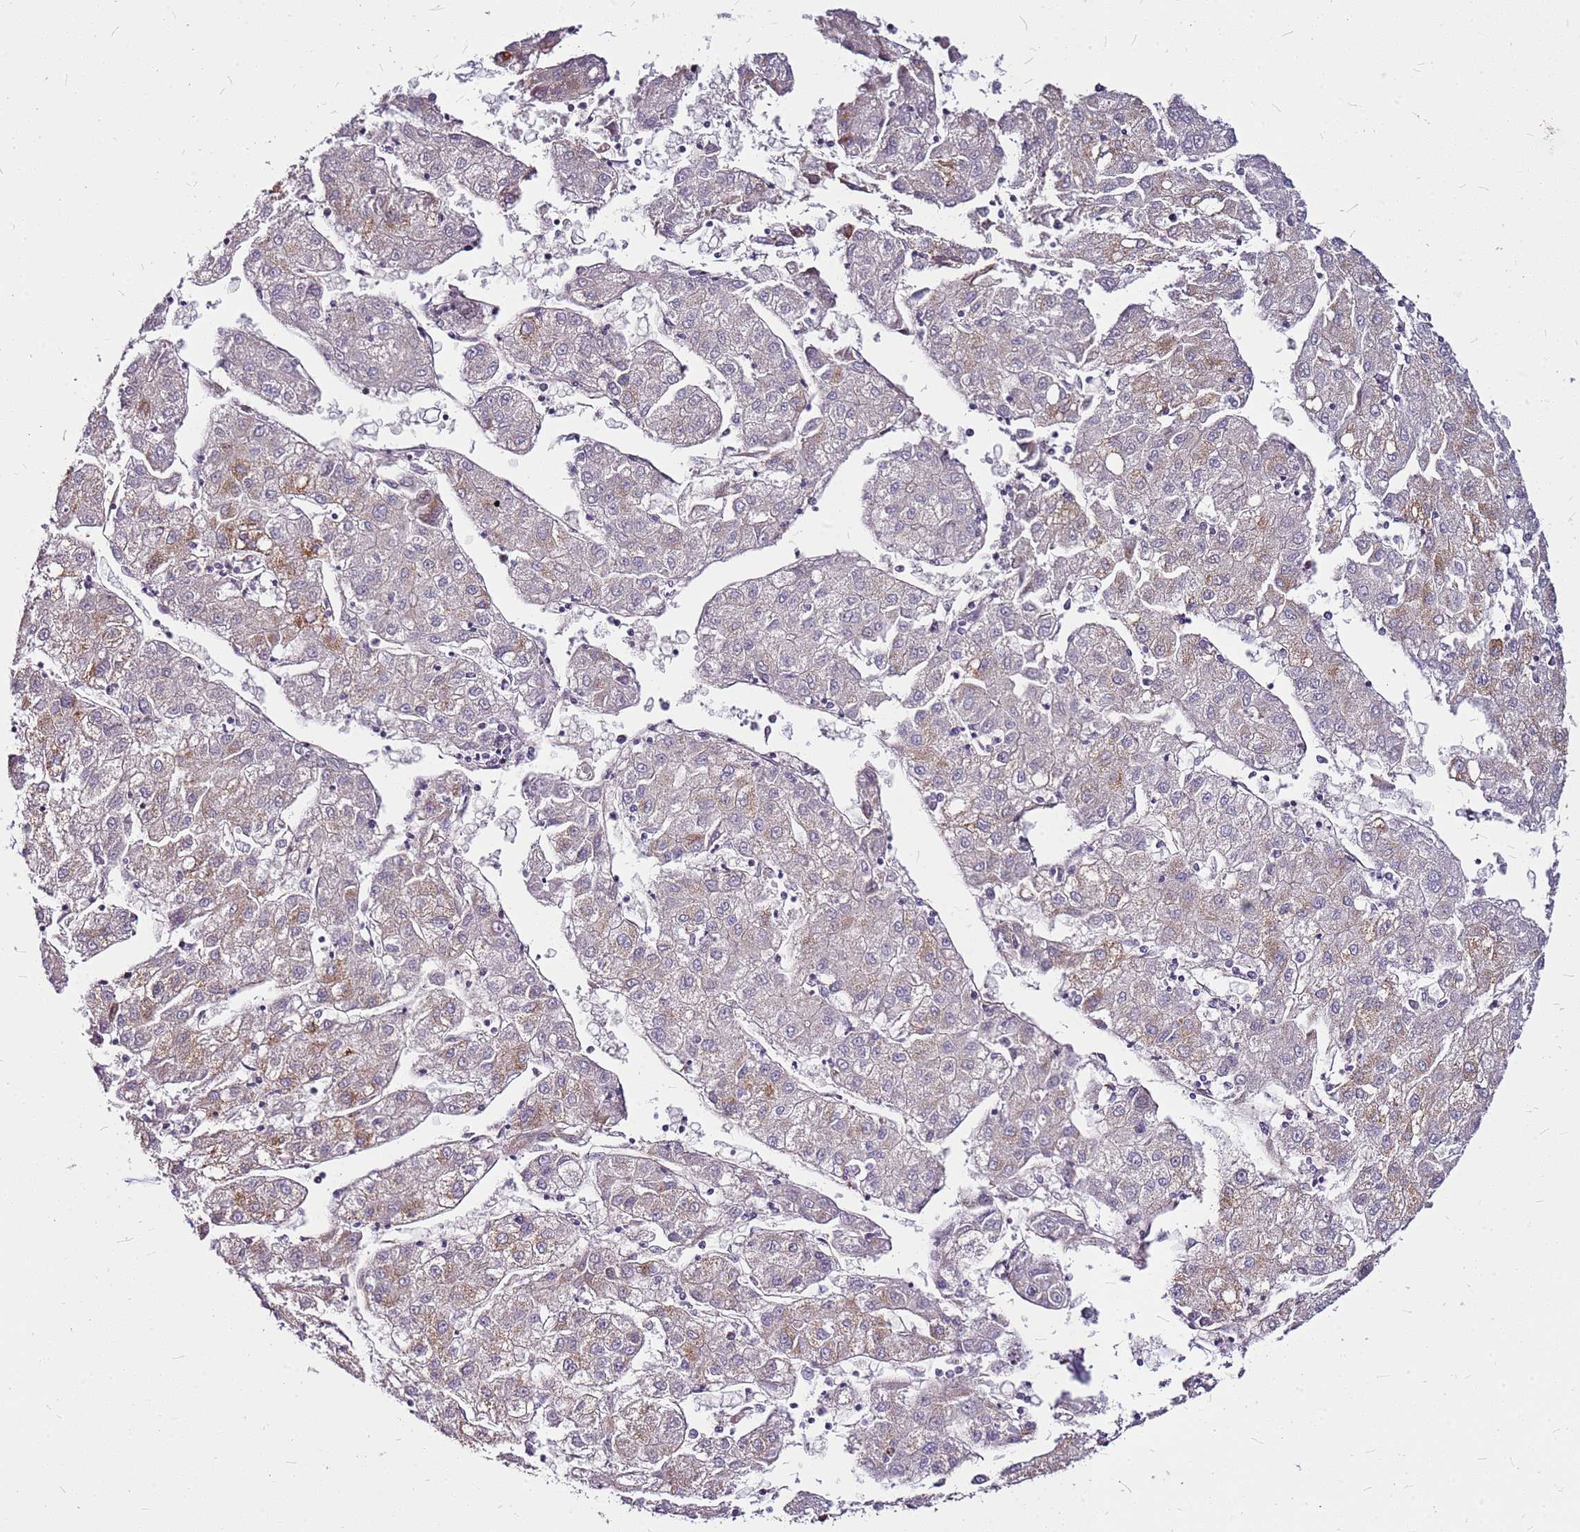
{"staining": {"intensity": "weak", "quantity": "<25%", "location": "cytoplasmic/membranous"}, "tissue": "liver cancer", "cell_type": "Tumor cells", "image_type": "cancer", "snomed": [{"axis": "morphology", "description": "Carcinoma, Hepatocellular, NOS"}, {"axis": "topography", "description": "Liver"}], "caption": "DAB (3,3'-diaminobenzidine) immunohistochemical staining of human liver hepatocellular carcinoma reveals no significant staining in tumor cells.", "gene": "OR51T1", "patient": {"sex": "male", "age": 72}}